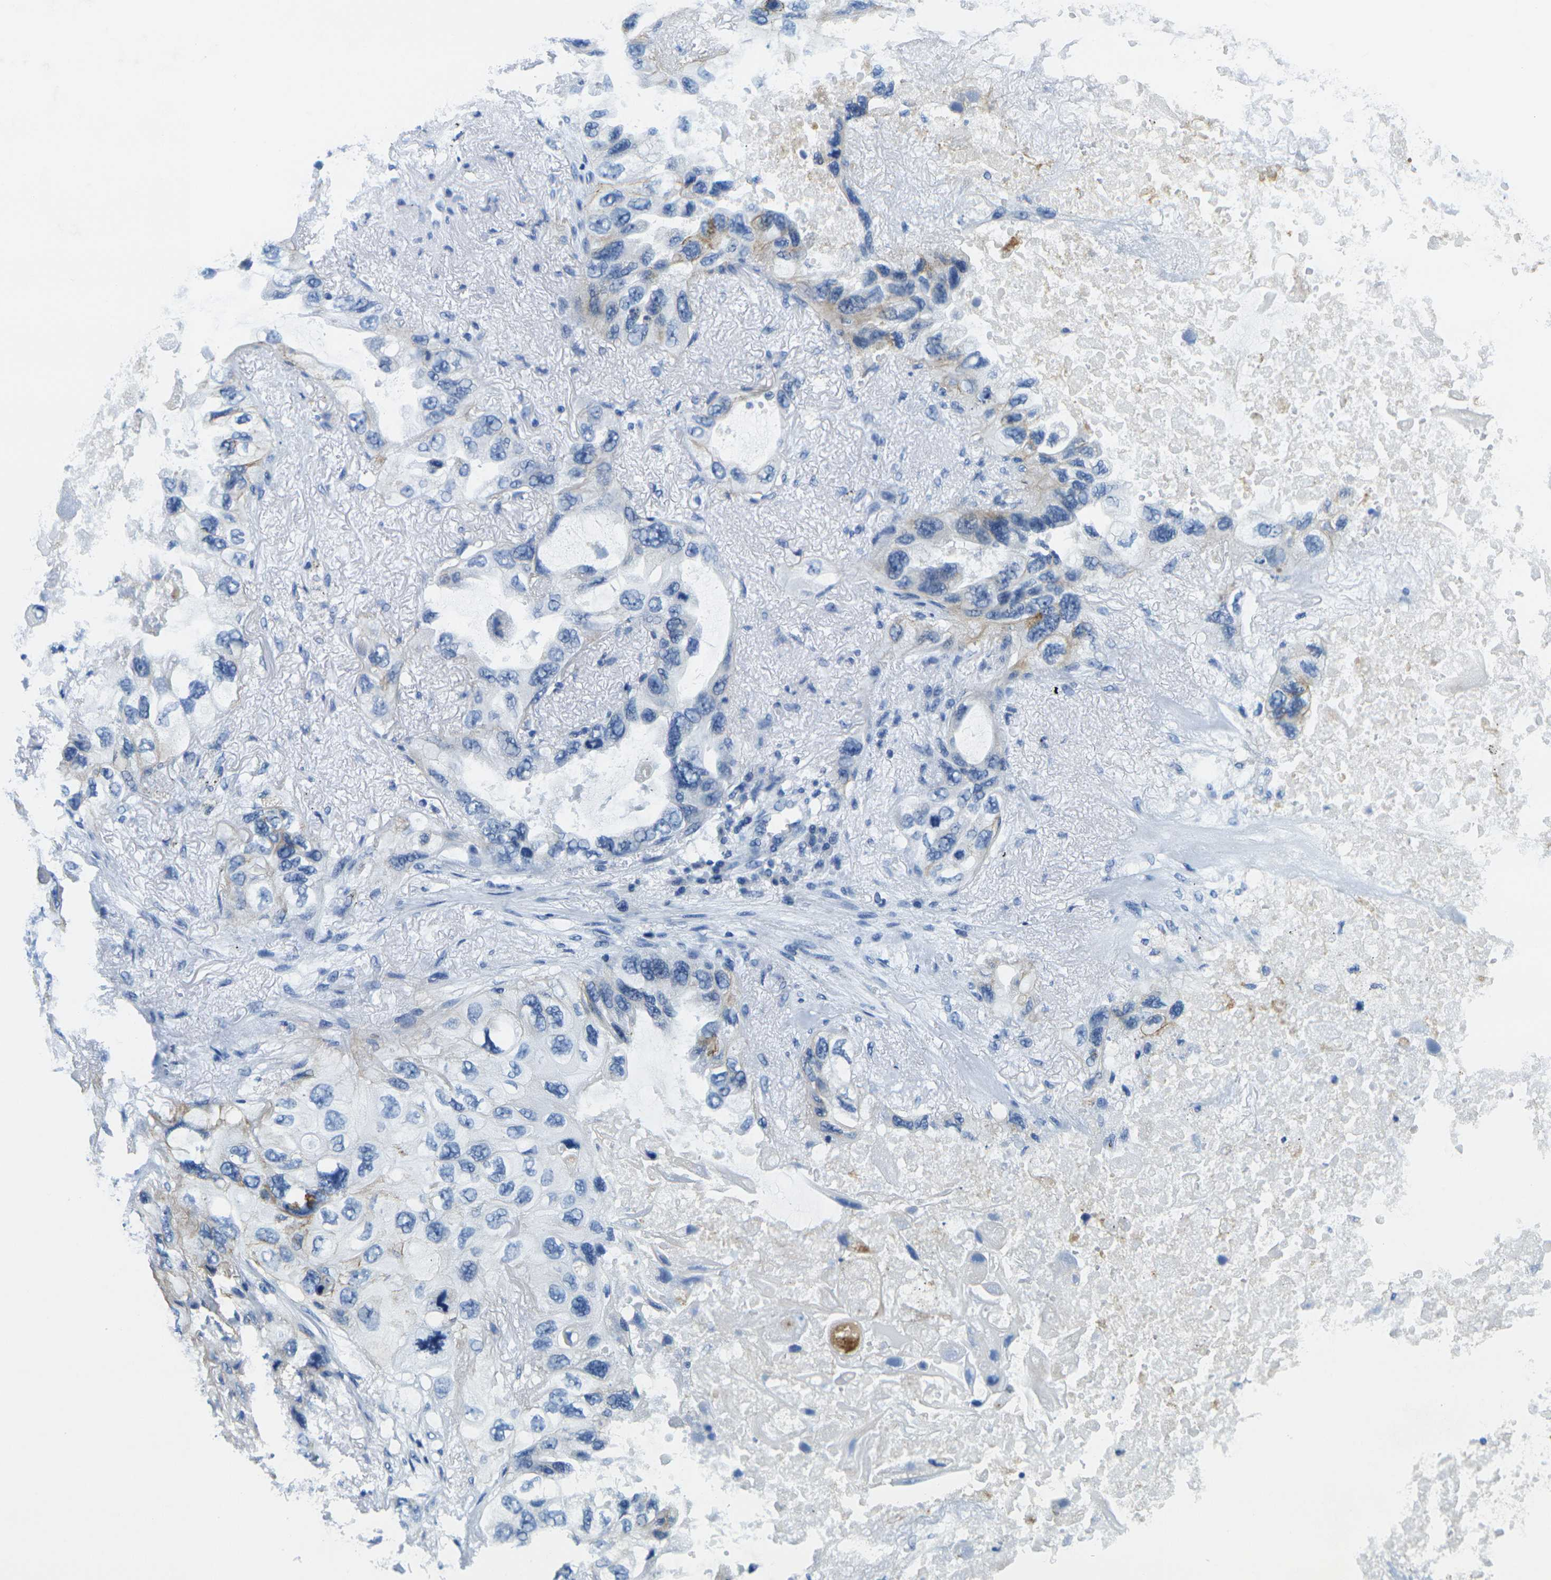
{"staining": {"intensity": "negative", "quantity": "none", "location": "none"}, "tissue": "lung cancer", "cell_type": "Tumor cells", "image_type": "cancer", "snomed": [{"axis": "morphology", "description": "Squamous cell carcinoma, NOS"}, {"axis": "topography", "description": "Lung"}], "caption": "Tumor cells are negative for protein expression in human lung cancer.", "gene": "FAM3D", "patient": {"sex": "female", "age": 73}}